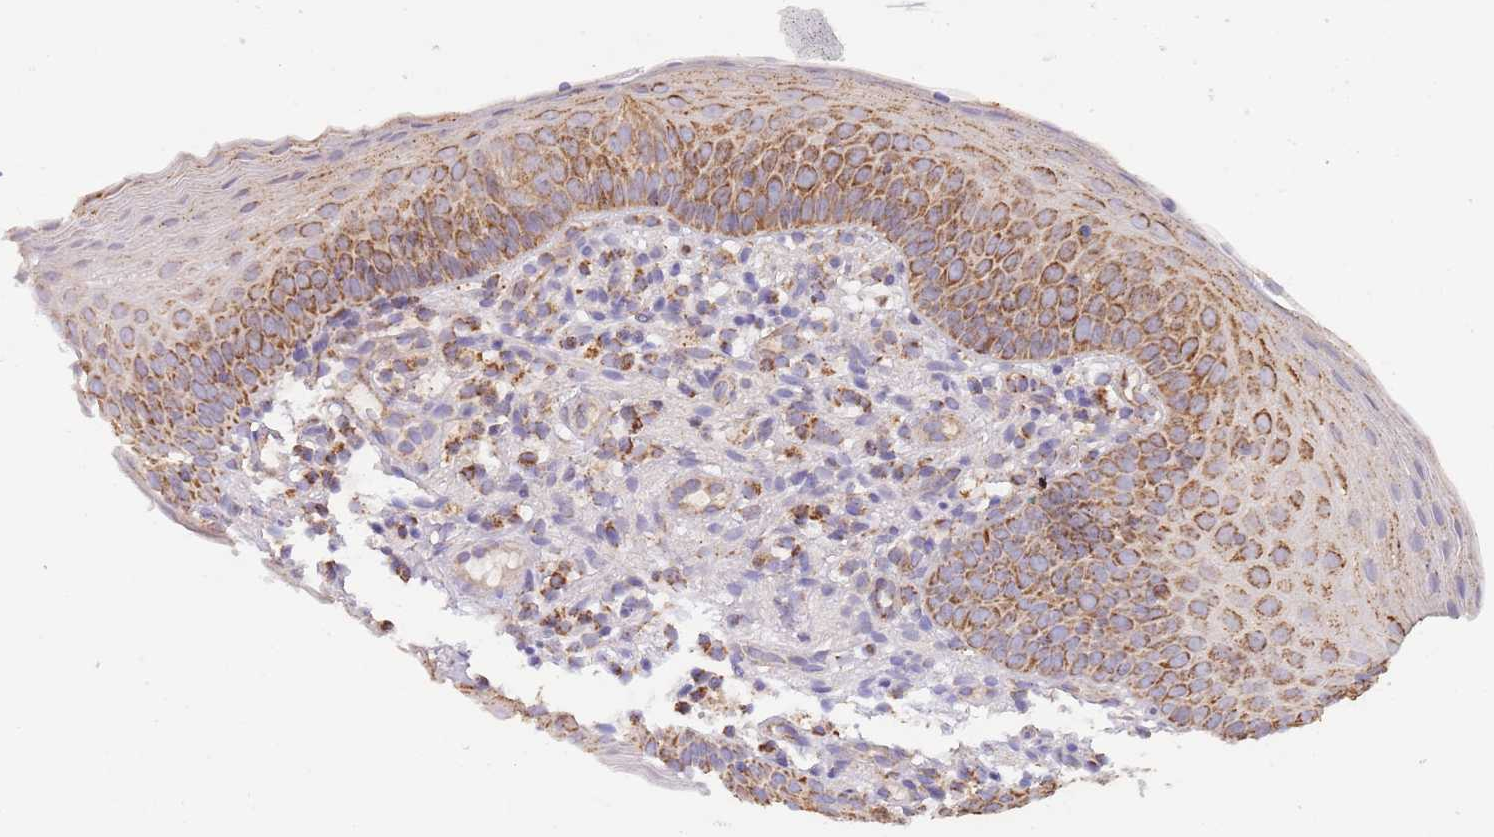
{"staining": {"intensity": "strong", "quantity": ">75%", "location": "cytoplasmic/membranous"}, "tissue": "oral mucosa", "cell_type": "Squamous epithelial cells", "image_type": "normal", "snomed": [{"axis": "morphology", "description": "Normal tissue, NOS"}, {"axis": "topography", "description": "Oral tissue"}], "caption": "High-power microscopy captured an immunohistochemistry (IHC) histopathology image of unremarkable oral mucosa, revealing strong cytoplasmic/membranous positivity in approximately >75% of squamous epithelial cells. (Brightfield microscopy of DAB IHC at high magnification).", "gene": "VPS16", "patient": {"sex": "male", "age": 46}}